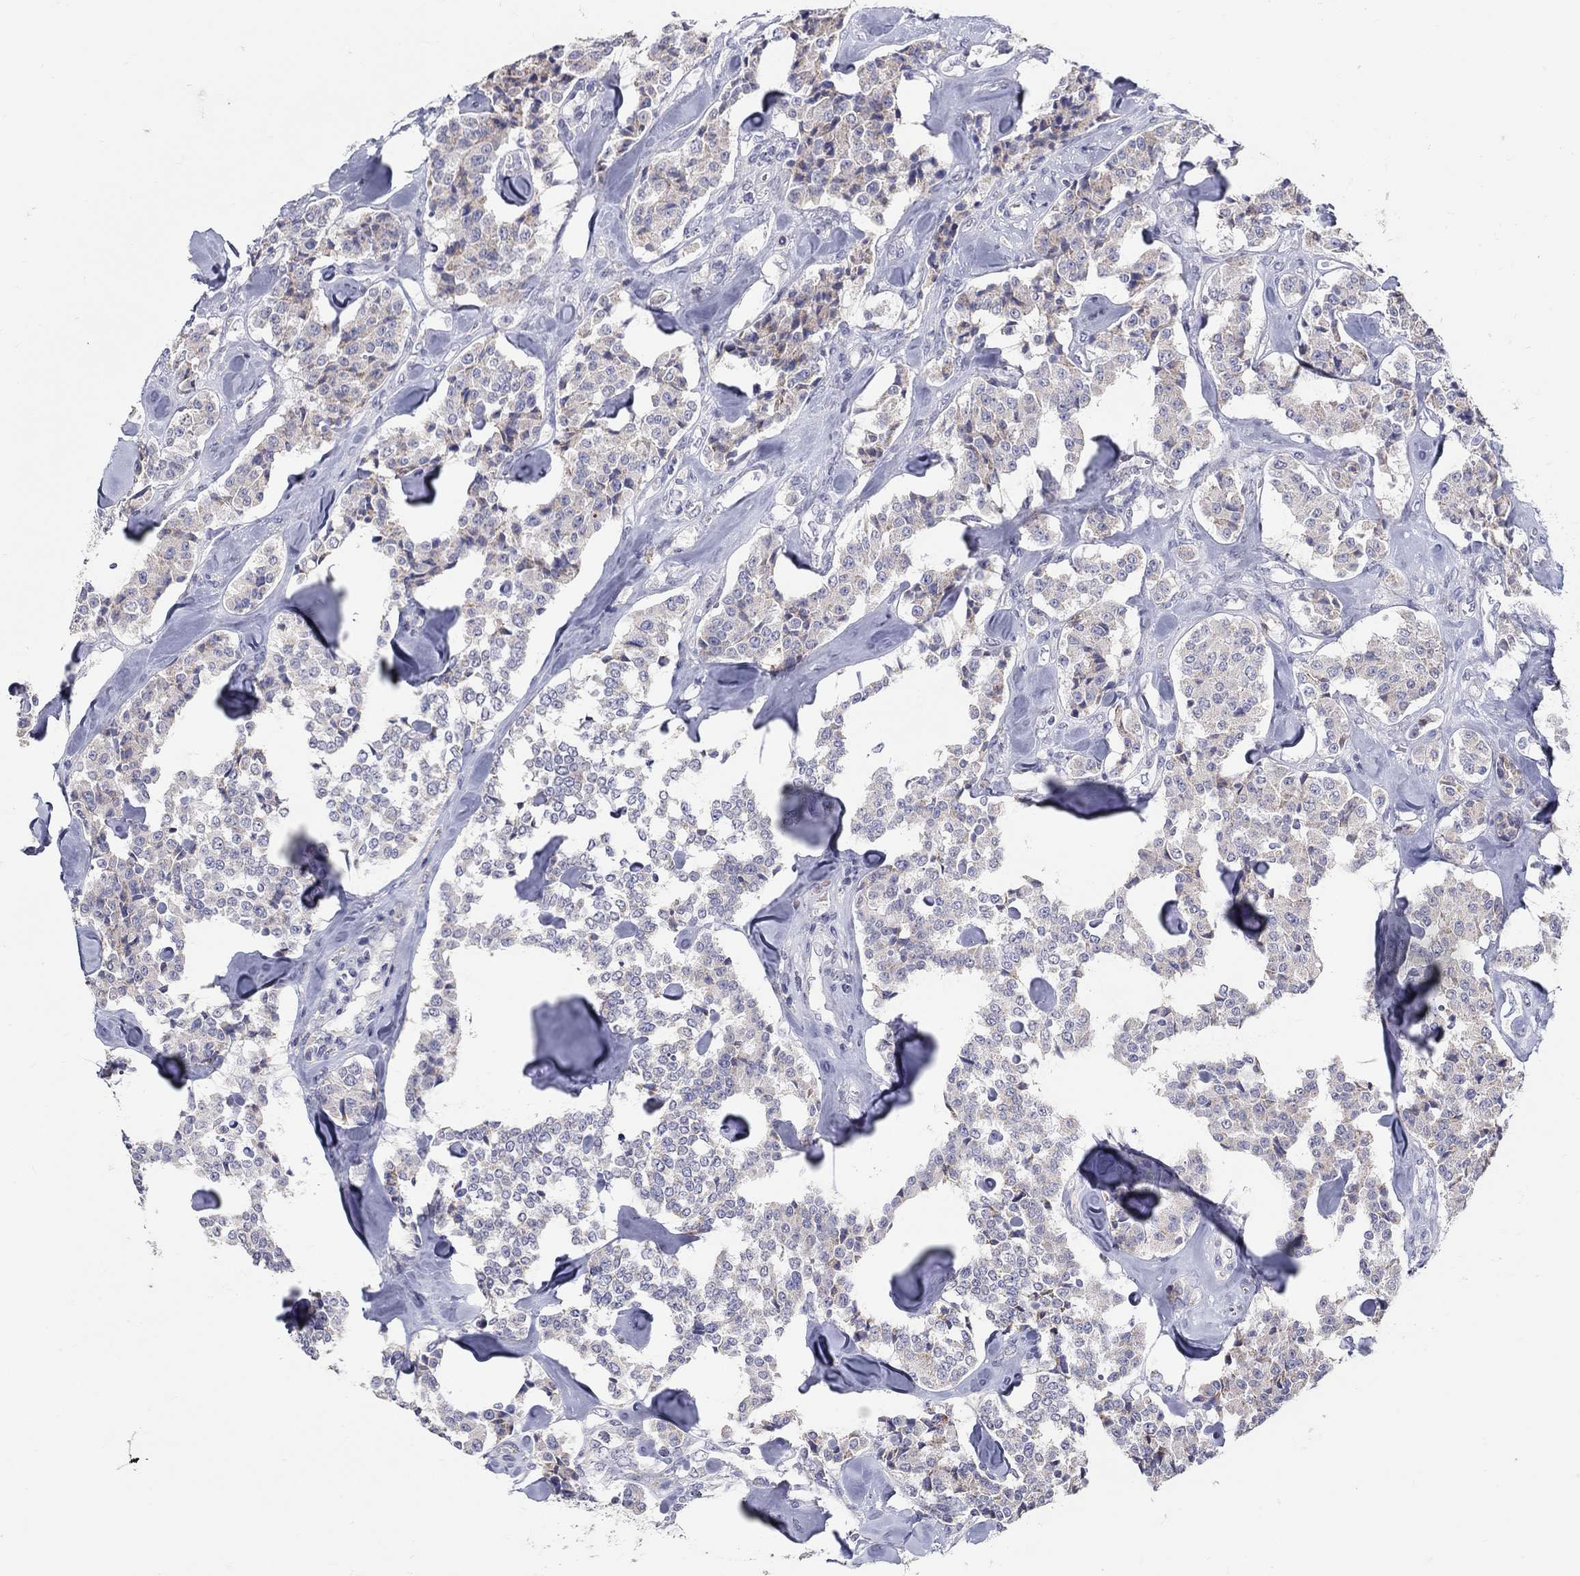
{"staining": {"intensity": "weak", "quantity": "<25%", "location": "cytoplasmic/membranous"}, "tissue": "carcinoid", "cell_type": "Tumor cells", "image_type": "cancer", "snomed": [{"axis": "morphology", "description": "Carcinoid, malignant, NOS"}, {"axis": "topography", "description": "Pancreas"}], "caption": "Tumor cells show no significant protein positivity in carcinoid.", "gene": "HMX2", "patient": {"sex": "male", "age": 41}}